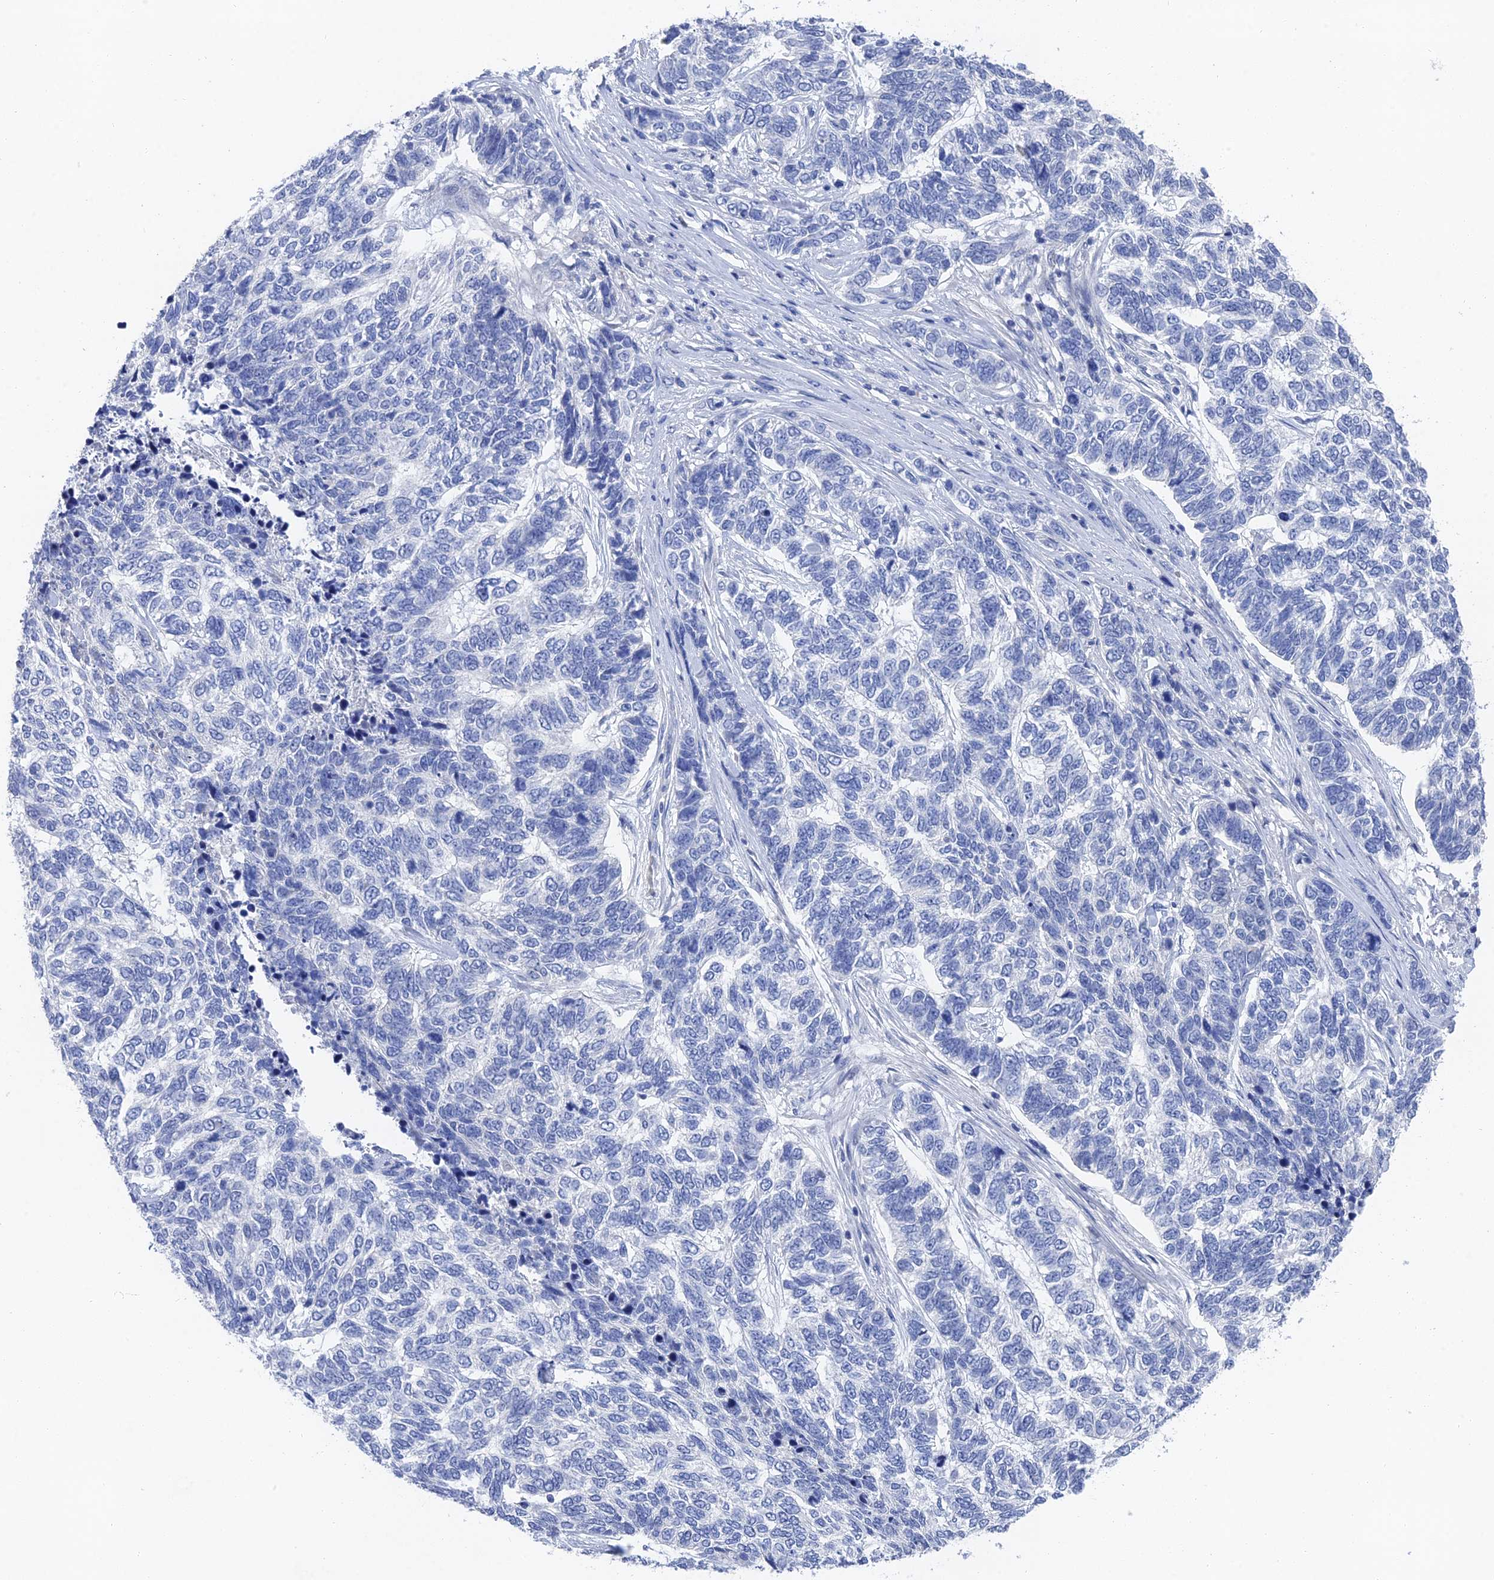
{"staining": {"intensity": "negative", "quantity": "none", "location": "none"}, "tissue": "skin cancer", "cell_type": "Tumor cells", "image_type": "cancer", "snomed": [{"axis": "morphology", "description": "Basal cell carcinoma"}, {"axis": "topography", "description": "Skin"}], "caption": "Immunohistochemistry (IHC) image of human skin cancer stained for a protein (brown), which displays no positivity in tumor cells.", "gene": "GFAP", "patient": {"sex": "female", "age": 65}}